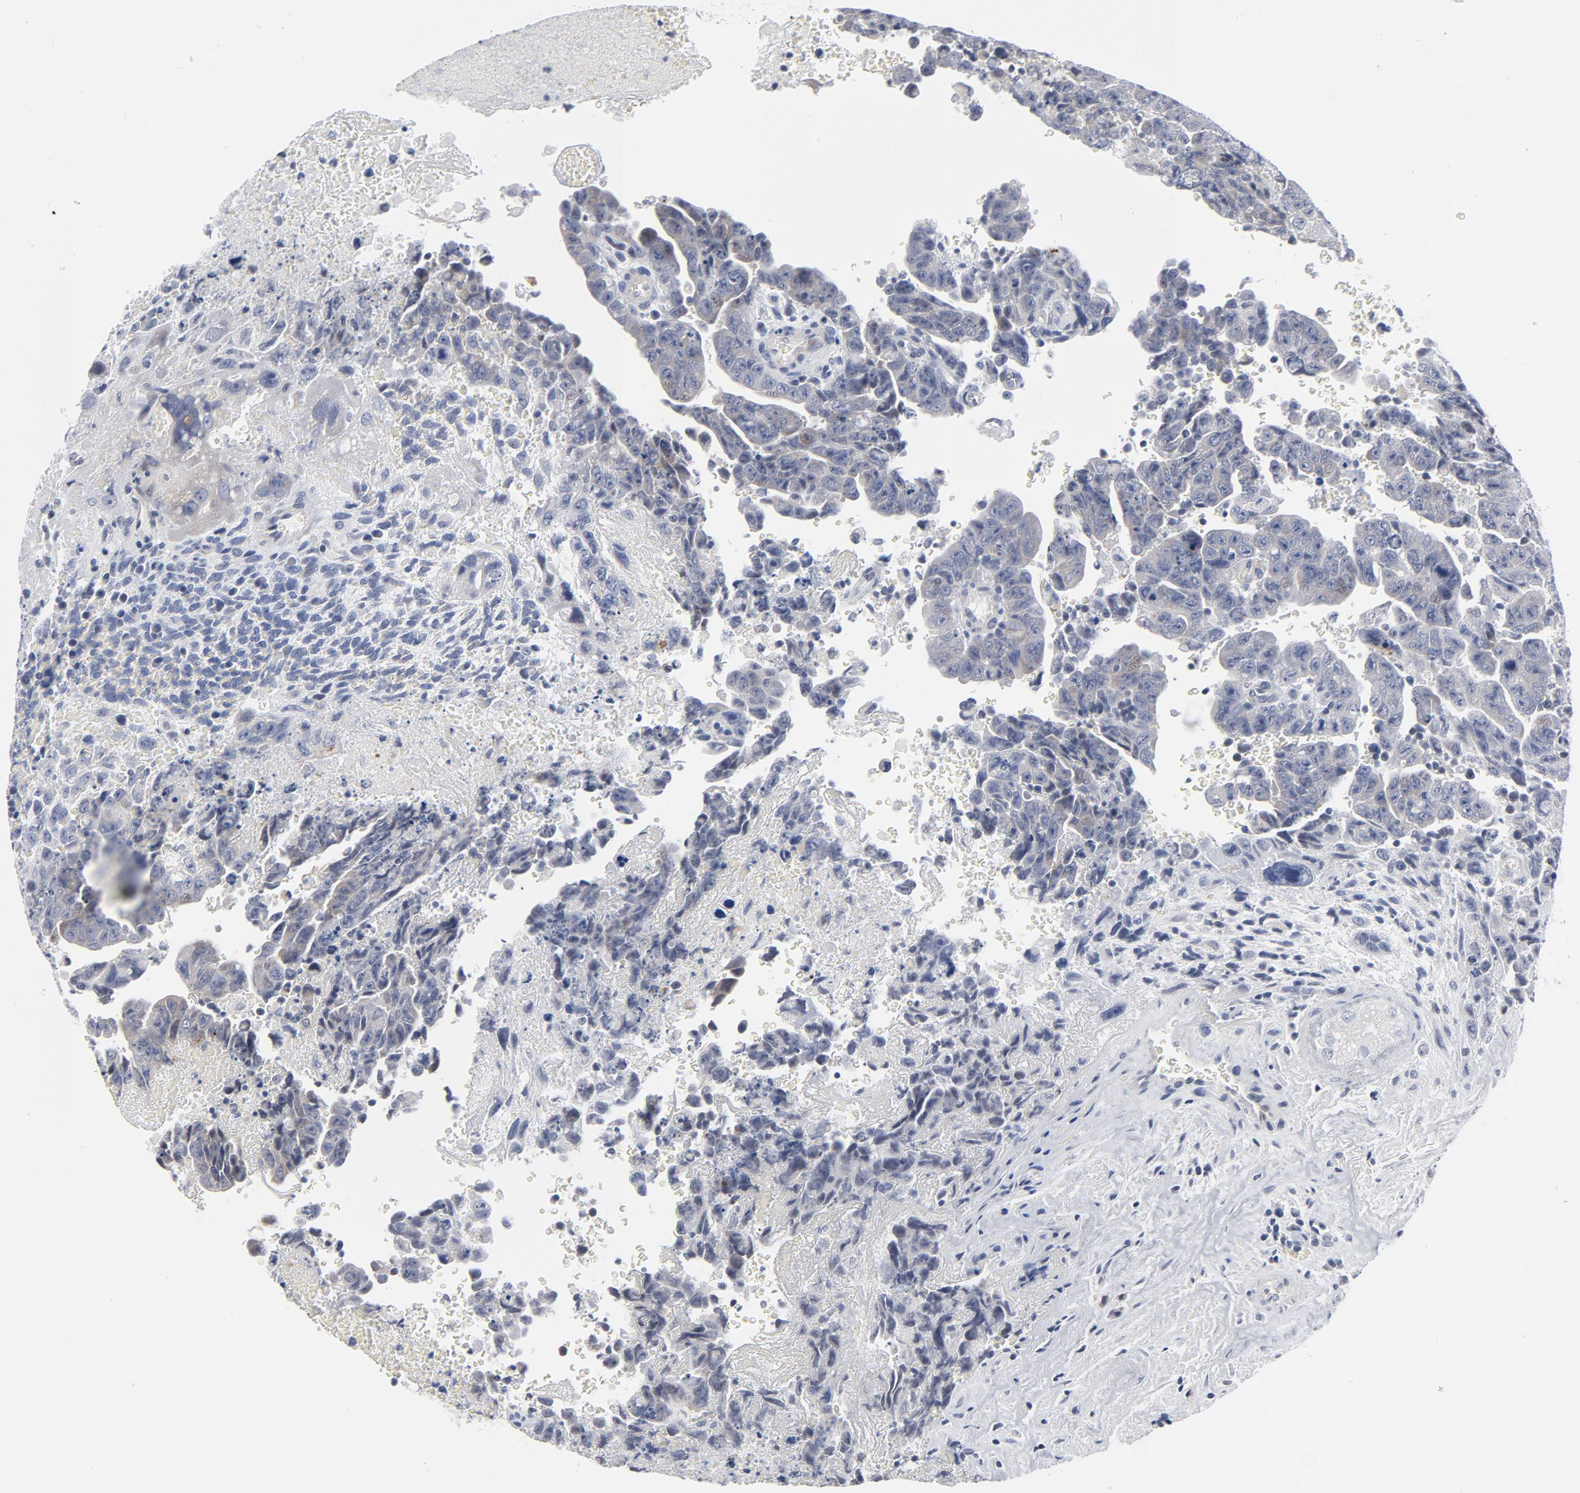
{"staining": {"intensity": "negative", "quantity": "none", "location": "none"}, "tissue": "testis cancer", "cell_type": "Tumor cells", "image_type": "cancer", "snomed": [{"axis": "morphology", "description": "Carcinoma, Embryonal, NOS"}, {"axis": "topography", "description": "Testis"}], "caption": "Tumor cells are negative for protein expression in human testis embryonal carcinoma. The staining was performed using DAB (3,3'-diaminobenzidine) to visualize the protein expression in brown, while the nuclei were stained in blue with hematoxylin (Magnification: 20x).", "gene": "KCNK13", "patient": {"sex": "male", "age": 28}}